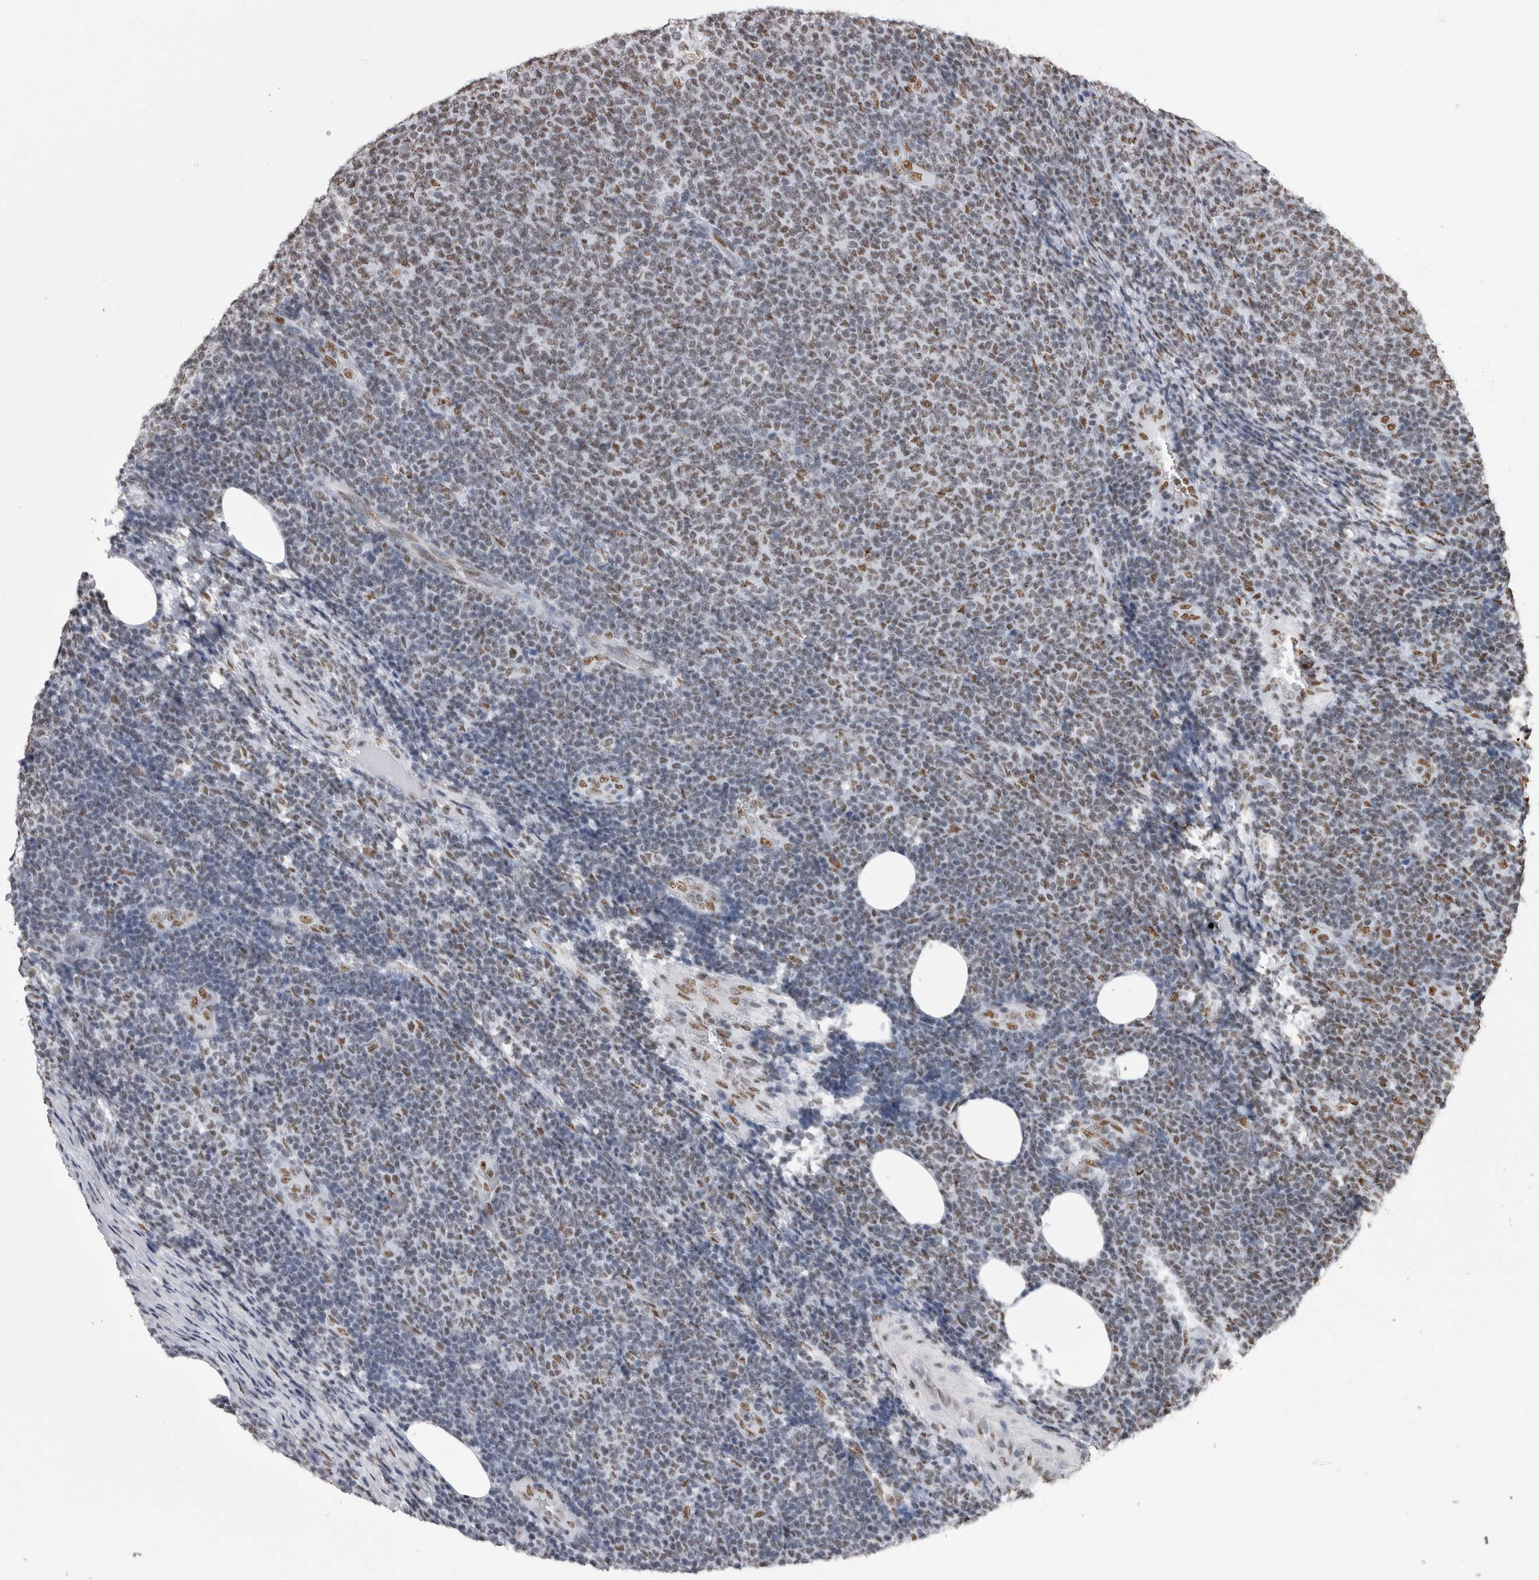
{"staining": {"intensity": "weak", "quantity": "25%-75%", "location": "nuclear"}, "tissue": "lymphoma", "cell_type": "Tumor cells", "image_type": "cancer", "snomed": [{"axis": "morphology", "description": "Malignant lymphoma, non-Hodgkin's type, Low grade"}, {"axis": "topography", "description": "Lymph node"}], "caption": "Tumor cells reveal low levels of weak nuclear positivity in approximately 25%-75% of cells in malignant lymphoma, non-Hodgkin's type (low-grade). The staining was performed using DAB (3,3'-diaminobenzidine), with brown indicating positive protein expression. Nuclei are stained blue with hematoxylin.", "gene": "ALPK3", "patient": {"sex": "male", "age": 66}}